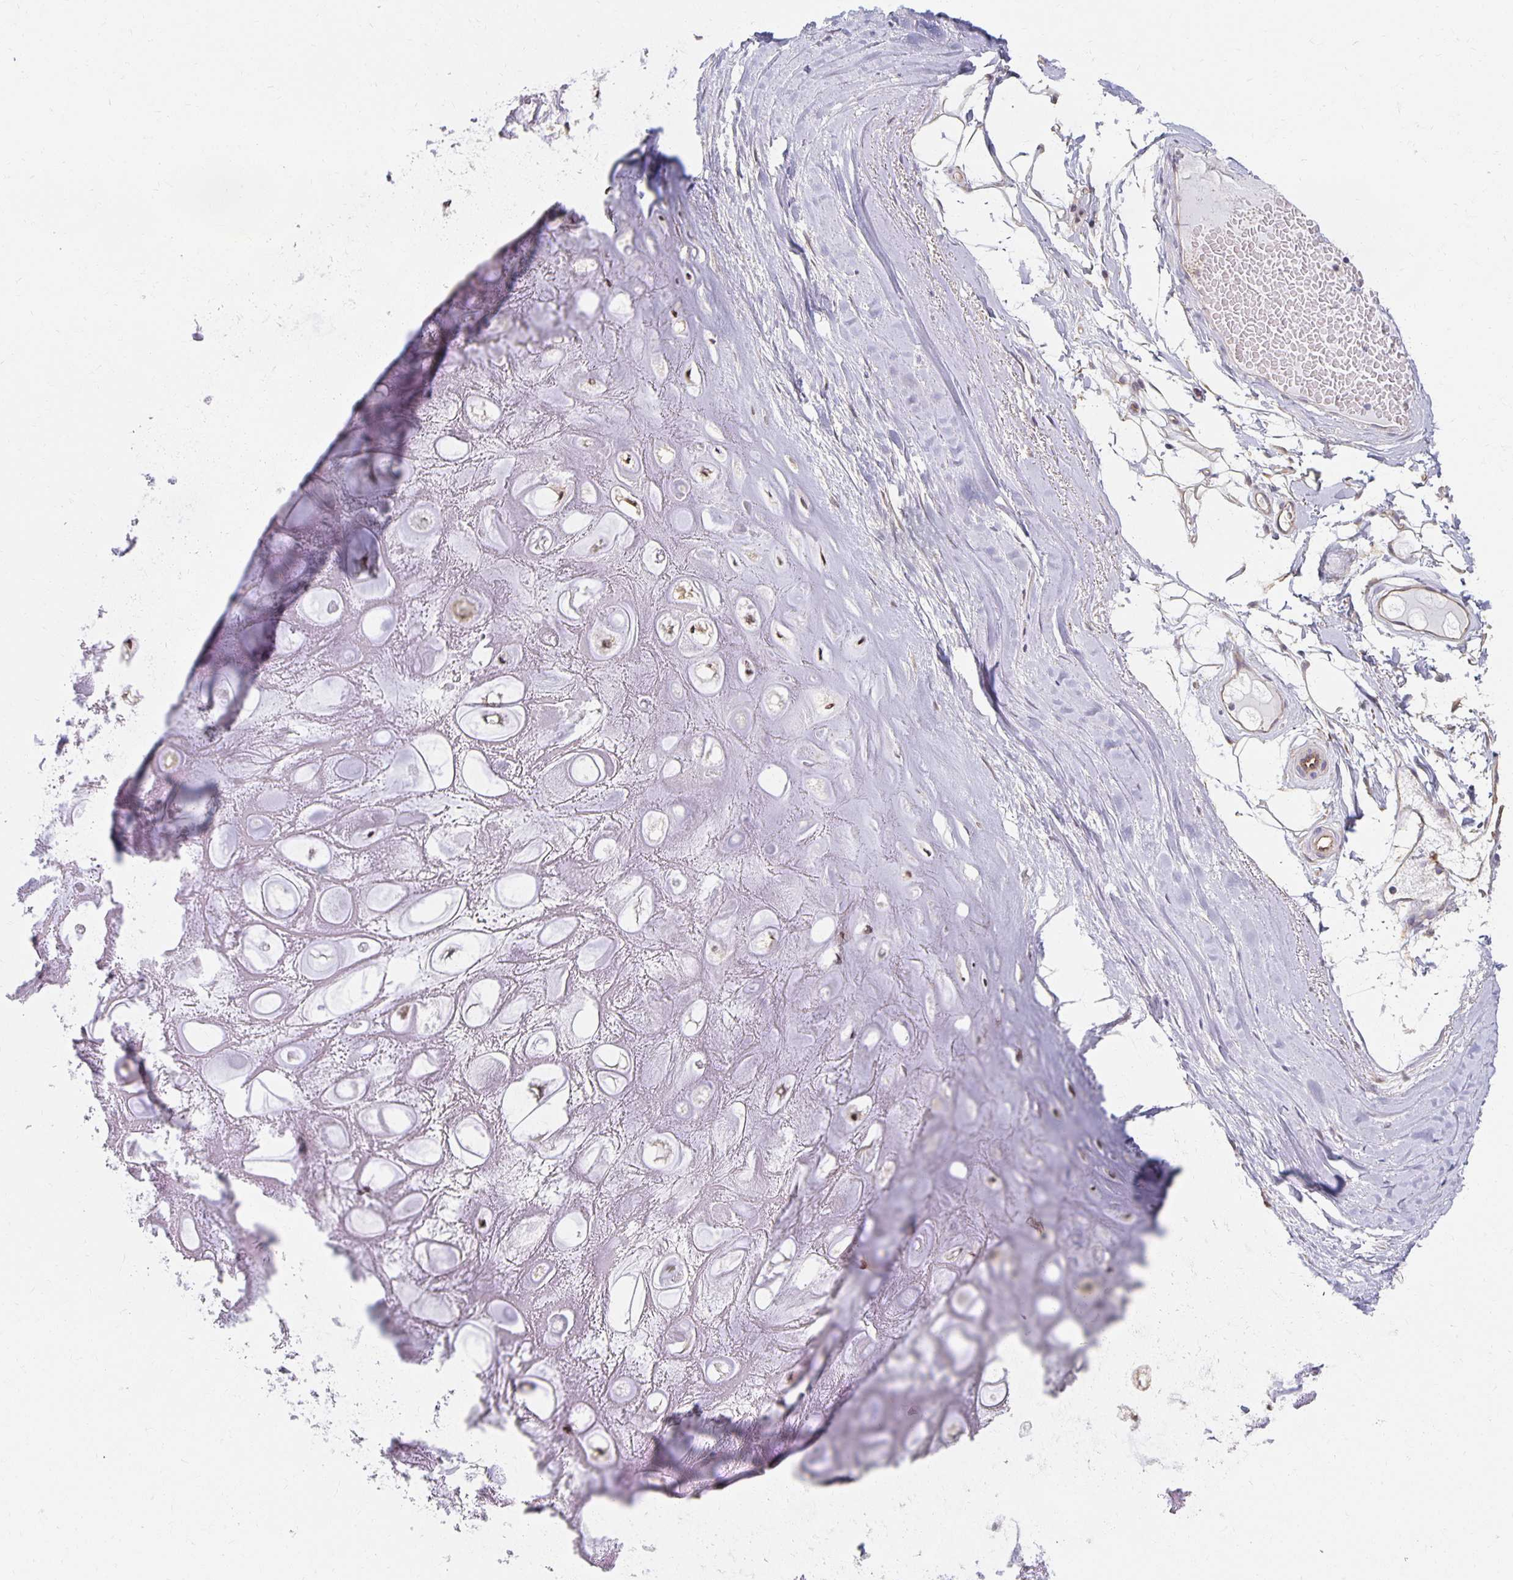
{"staining": {"intensity": "negative", "quantity": "none", "location": "none"}, "tissue": "adipose tissue", "cell_type": "Adipocytes", "image_type": "normal", "snomed": [{"axis": "morphology", "description": "Normal tissue, NOS"}, {"axis": "topography", "description": "Lymph node"}, {"axis": "topography", "description": "Cartilage tissue"}, {"axis": "topography", "description": "Nasopharynx"}], "caption": "DAB (3,3'-diaminobenzidine) immunohistochemical staining of normal human adipose tissue exhibits no significant expression in adipocytes. (Brightfield microscopy of DAB (3,3'-diaminobenzidine) immunohistochemistry (IHC) at high magnification).", "gene": "SORL1", "patient": {"sex": "male", "age": 63}}